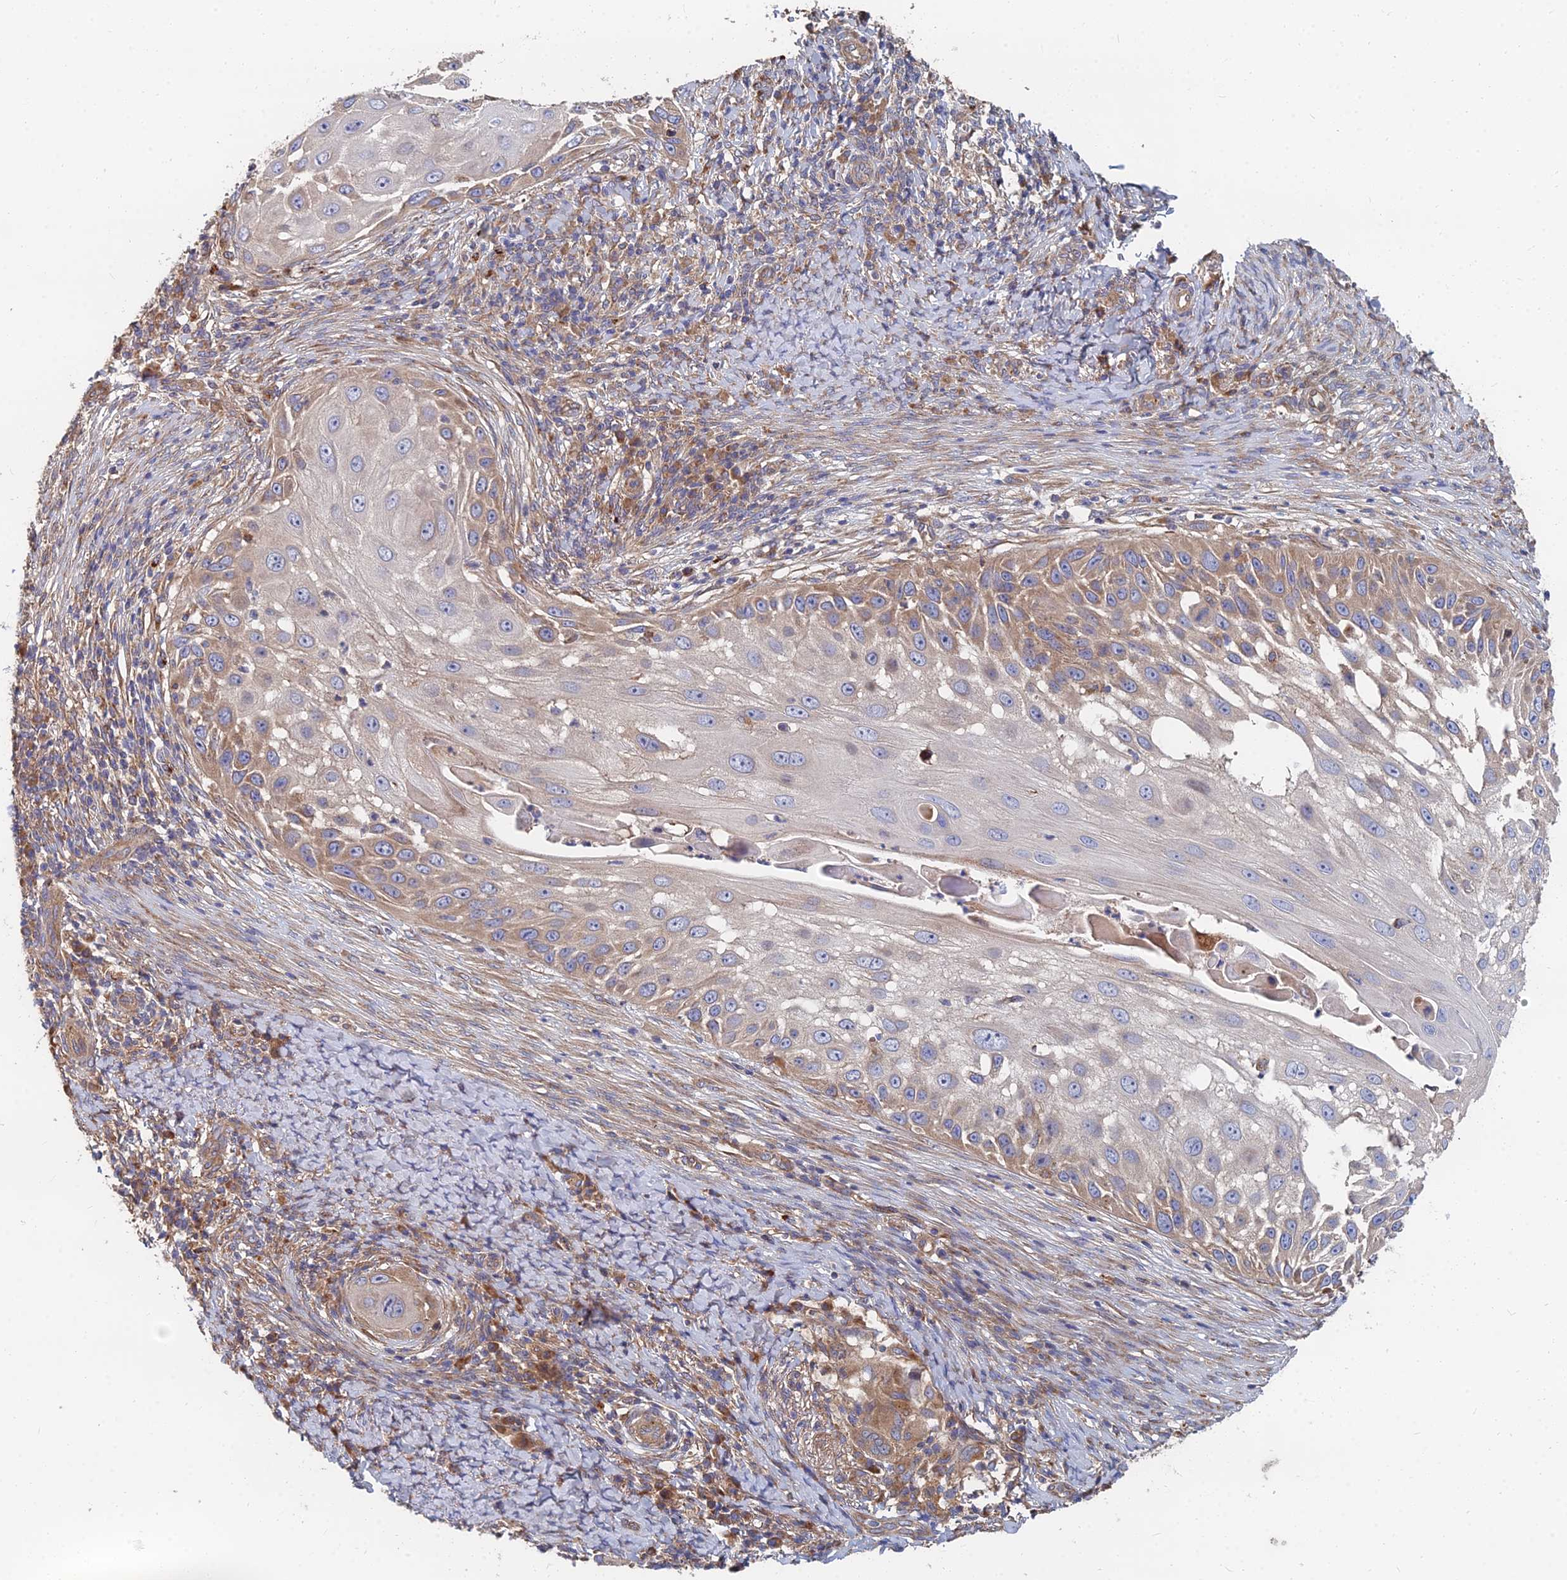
{"staining": {"intensity": "moderate", "quantity": "25%-75%", "location": "cytoplasmic/membranous"}, "tissue": "skin cancer", "cell_type": "Tumor cells", "image_type": "cancer", "snomed": [{"axis": "morphology", "description": "Squamous cell carcinoma, NOS"}, {"axis": "topography", "description": "Skin"}], "caption": "Immunohistochemistry (IHC) (DAB (3,3'-diaminobenzidine)) staining of skin cancer (squamous cell carcinoma) demonstrates moderate cytoplasmic/membranous protein staining in approximately 25%-75% of tumor cells. (DAB (3,3'-diaminobenzidine) = brown stain, brightfield microscopy at high magnification).", "gene": "CCZ1", "patient": {"sex": "female", "age": 44}}